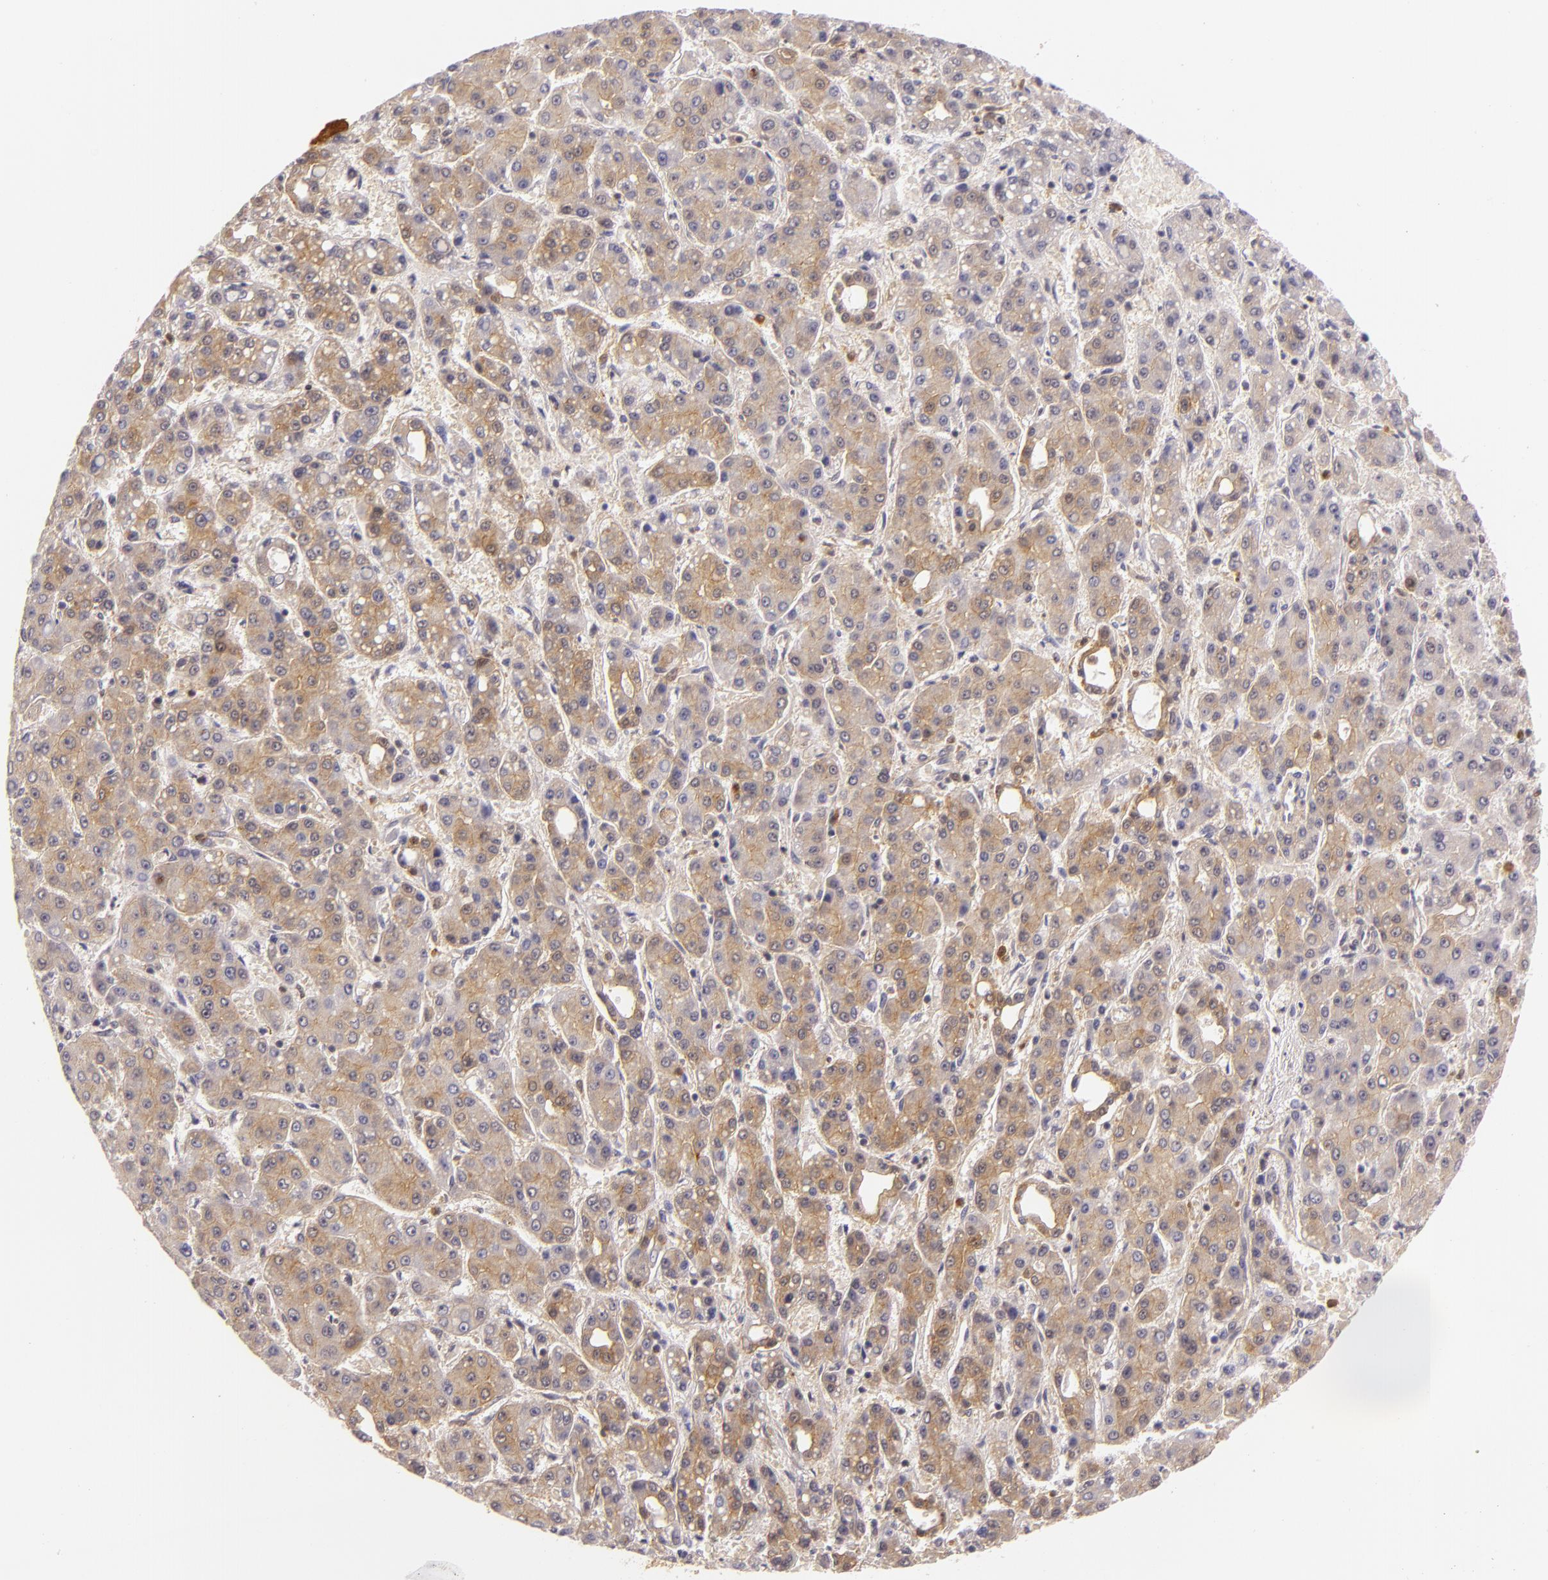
{"staining": {"intensity": "weak", "quantity": ">75%", "location": "cytoplasmic/membranous"}, "tissue": "liver cancer", "cell_type": "Tumor cells", "image_type": "cancer", "snomed": [{"axis": "morphology", "description": "Carcinoma, Hepatocellular, NOS"}, {"axis": "topography", "description": "Liver"}], "caption": "A high-resolution image shows IHC staining of hepatocellular carcinoma (liver), which demonstrates weak cytoplasmic/membranous positivity in approximately >75% of tumor cells.", "gene": "TOM1", "patient": {"sex": "male", "age": 69}}